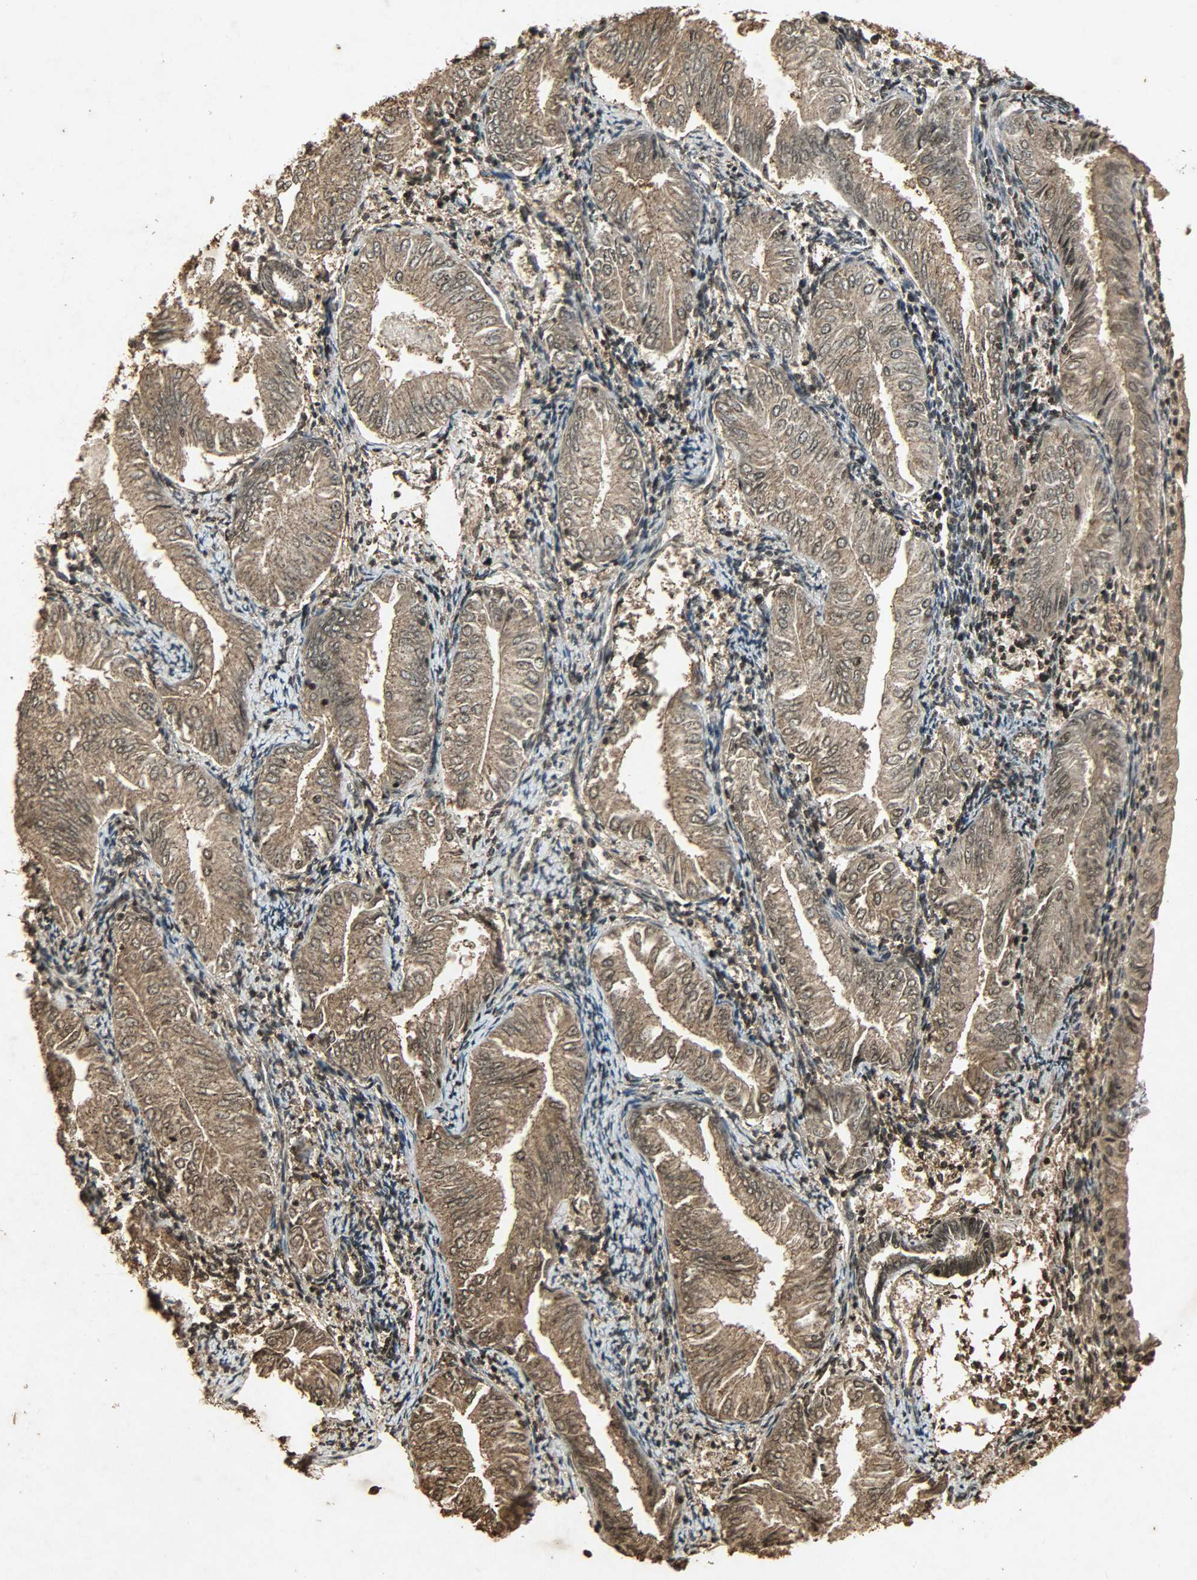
{"staining": {"intensity": "moderate", "quantity": ">75%", "location": "cytoplasmic/membranous,nuclear"}, "tissue": "endometrial cancer", "cell_type": "Tumor cells", "image_type": "cancer", "snomed": [{"axis": "morphology", "description": "Adenocarcinoma, NOS"}, {"axis": "topography", "description": "Endometrium"}], "caption": "Brown immunohistochemical staining in adenocarcinoma (endometrial) shows moderate cytoplasmic/membranous and nuclear staining in approximately >75% of tumor cells.", "gene": "PPP3R1", "patient": {"sex": "female", "age": 53}}